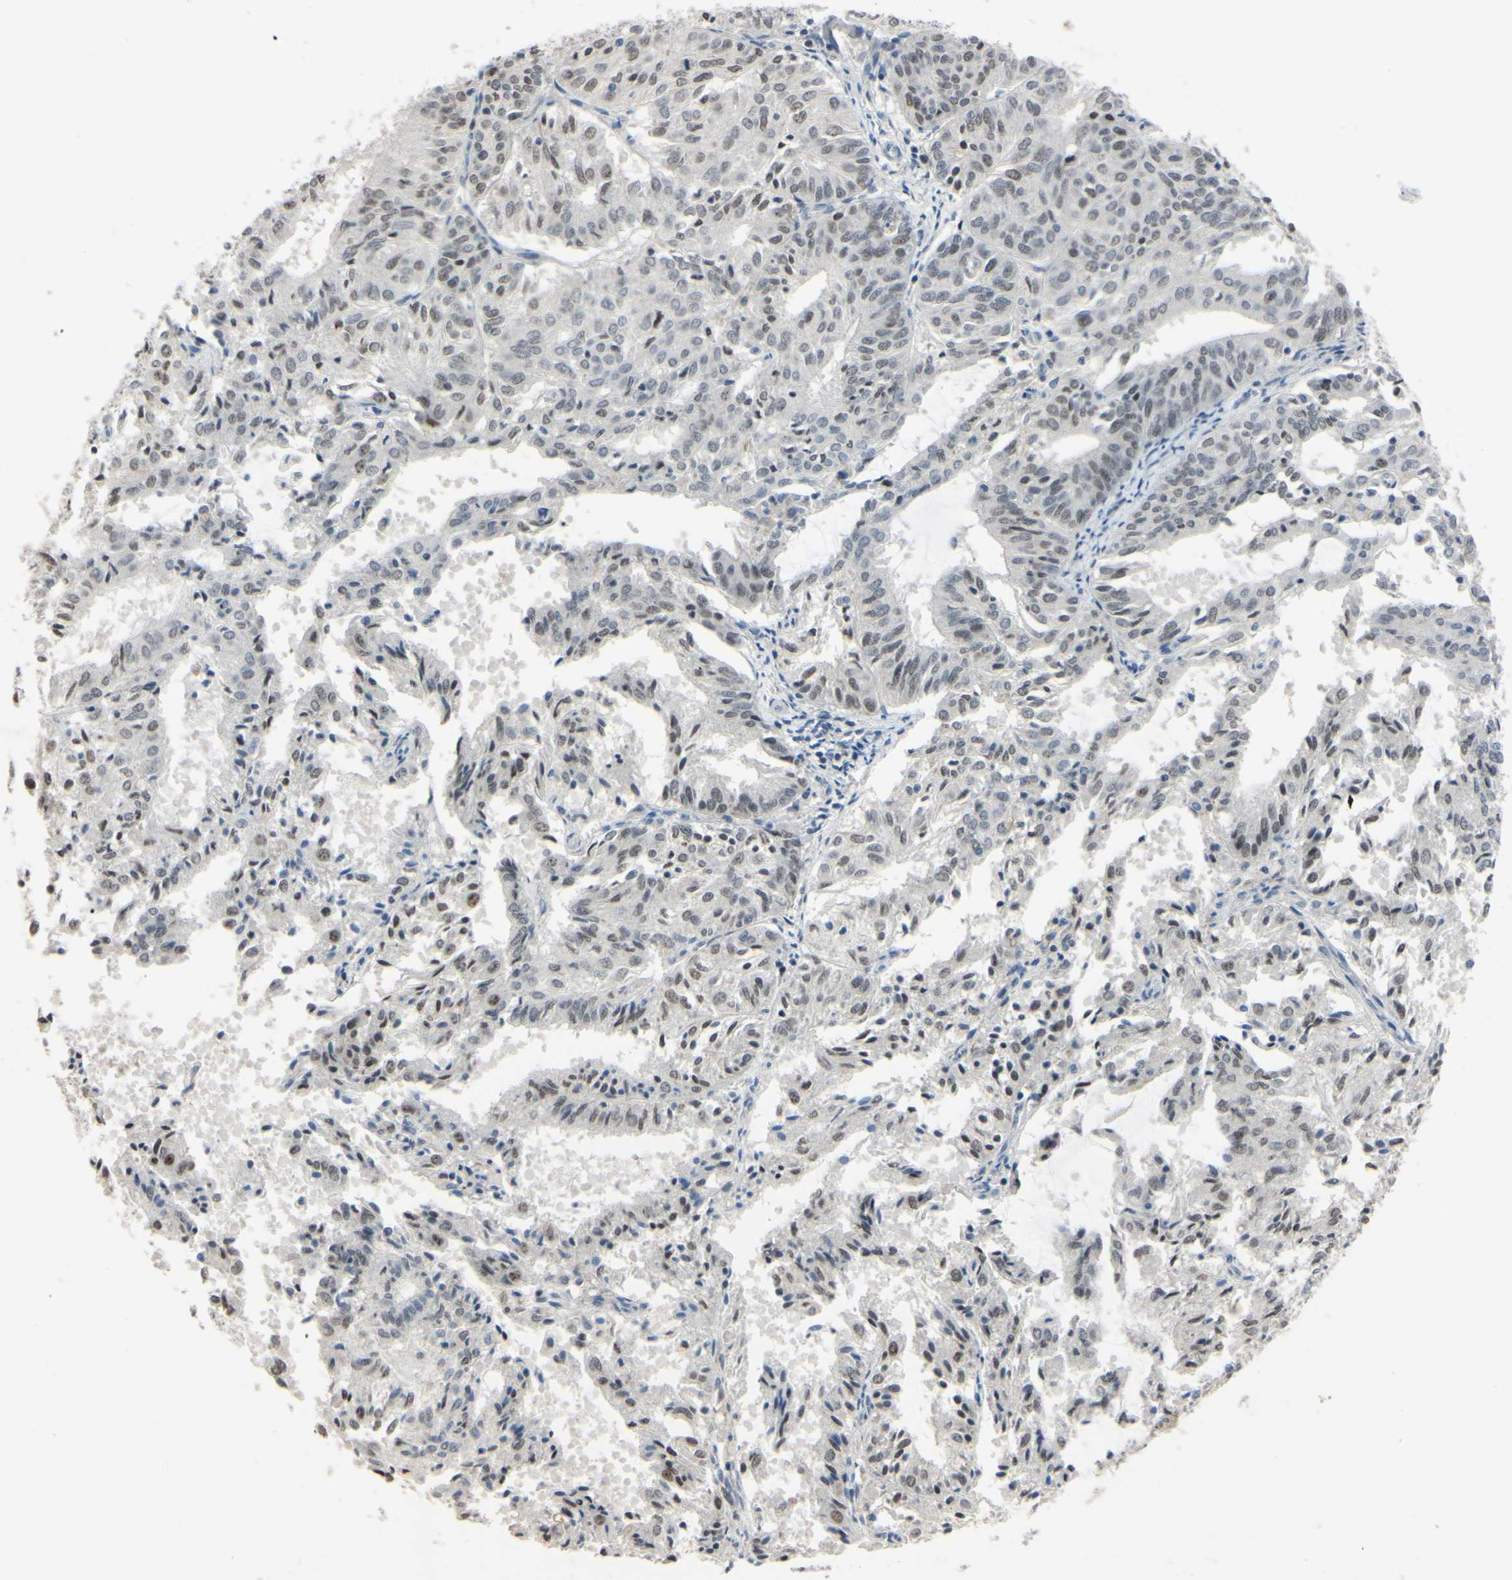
{"staining": {"intensity": "weak", "quantity": "<25%", "location": "nuclear"}, "tissue": "endometrial cancer", "cell_type": "Tumor cells", "image_type": "cancer", "snomed": [{"axis": "morphology", "description": "Adenocarcinoma, NOS"}, {"axis": "topography", "description": "Uterus"}], "caption": "IHC histopathology image of neoplastic tissue: human adenocarcinoma (endometrial) stained with DAB (3,3'-diaminobenzidine) shows no significant protein positivity in tumor cells.", "gene": "LHX9", "patient": {"sex": "female", "age": 60}}